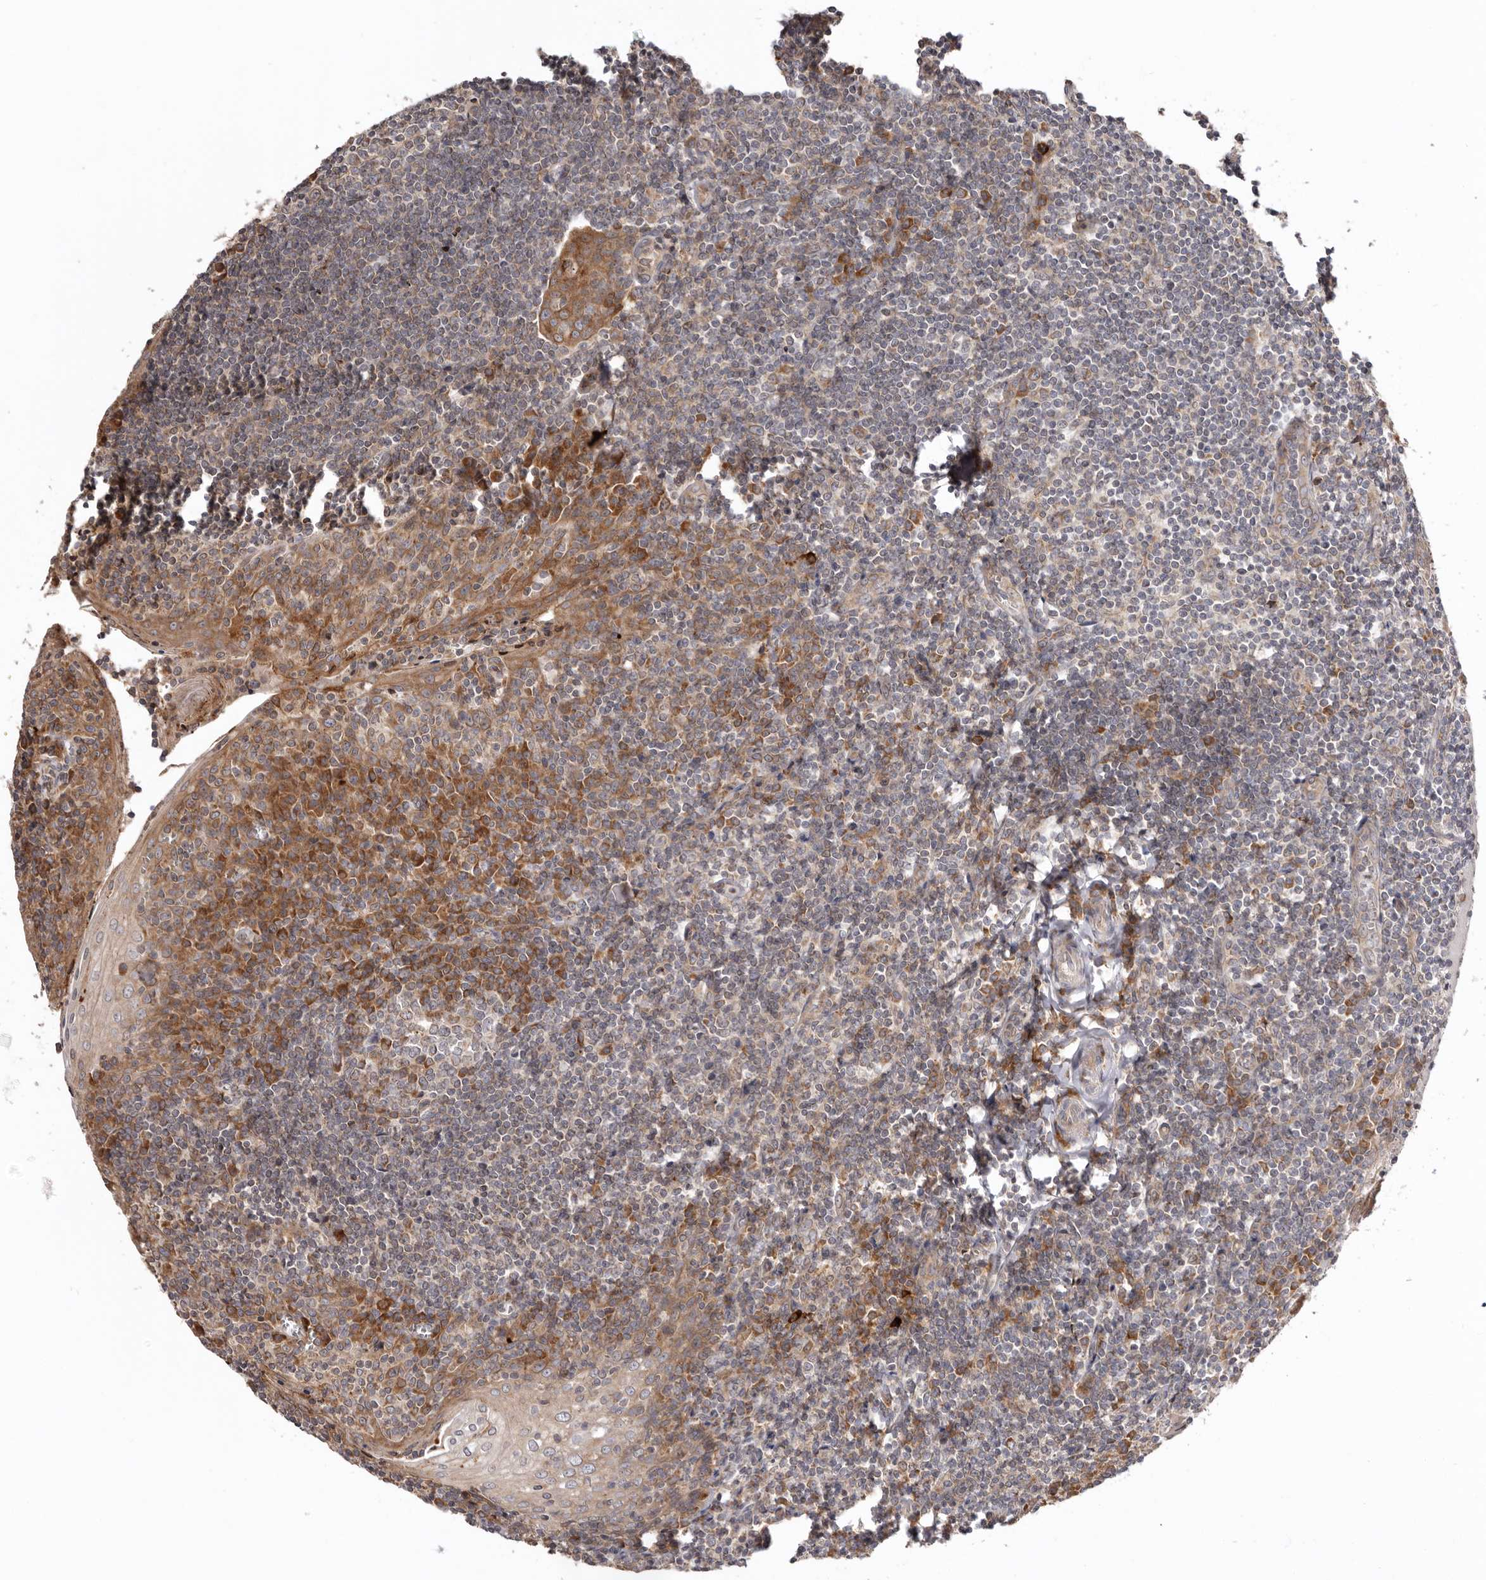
{"staining": {"intensity": "weak", "quantity": "<25%", "location": "cytoplasmic/membranous"}, "tissue": "tonsil", "cell_type": "Germinal center cells", "image_type": "normal", "snomed": [{"axis": "morphology", "description": "Normal tissue, NOS"}, {"axis": "topography", "description": "Tonsil"}], "caption": "Immunohistochemical staining of unremarkable human tonsil reveals no significant staining in germinal center cells. (DAB IHC with hematoxylin counter stain).", "gene": "TMUB1", "patient": {"sex": "male", "age": 27}}